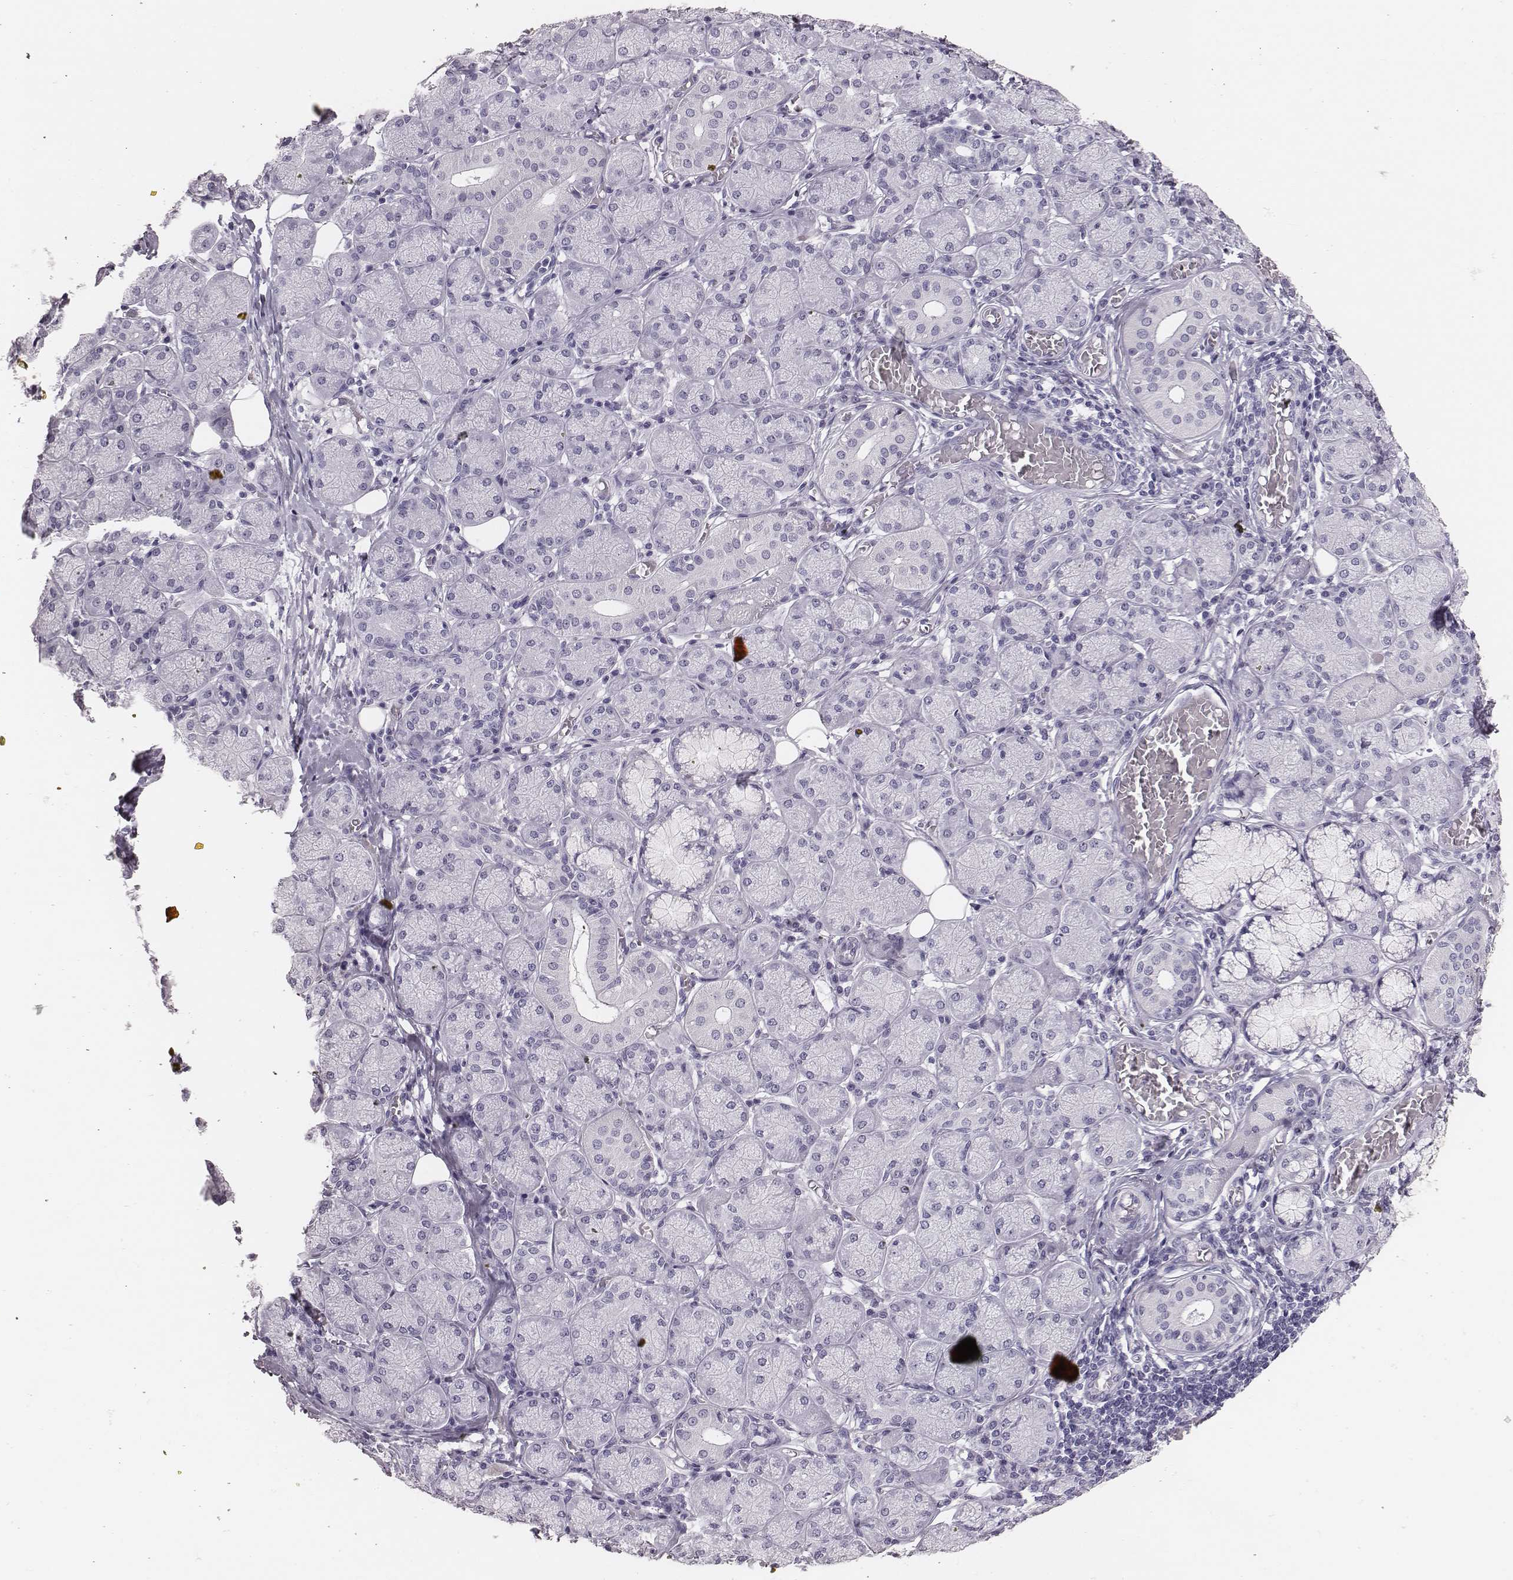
{"staining": {"intensity": "negative", "quantity": "none", "location": "none"}, "tissue": "salivary gland", "cell_type": "Glandular cells", "image_type": "normal", "snomed": [{"axis": "morphology", "description": "Normal tissue, NOS"}, {"axis": "topography", "description": "Salivary gland"}, {"axis": "topography", "description": "Peripheral nerve tissue"}], "caption": "The immunohistochemistry histopathology image has no significant staining in glandular cells of salivary gland. The staining was performed using DAB to visualize the protein expression in brown, while the nuclei were stained in blue with hematoxylin (Magnification: 20x).", "gene": "H1", "patient": {"sex": "female", "age": 24}}